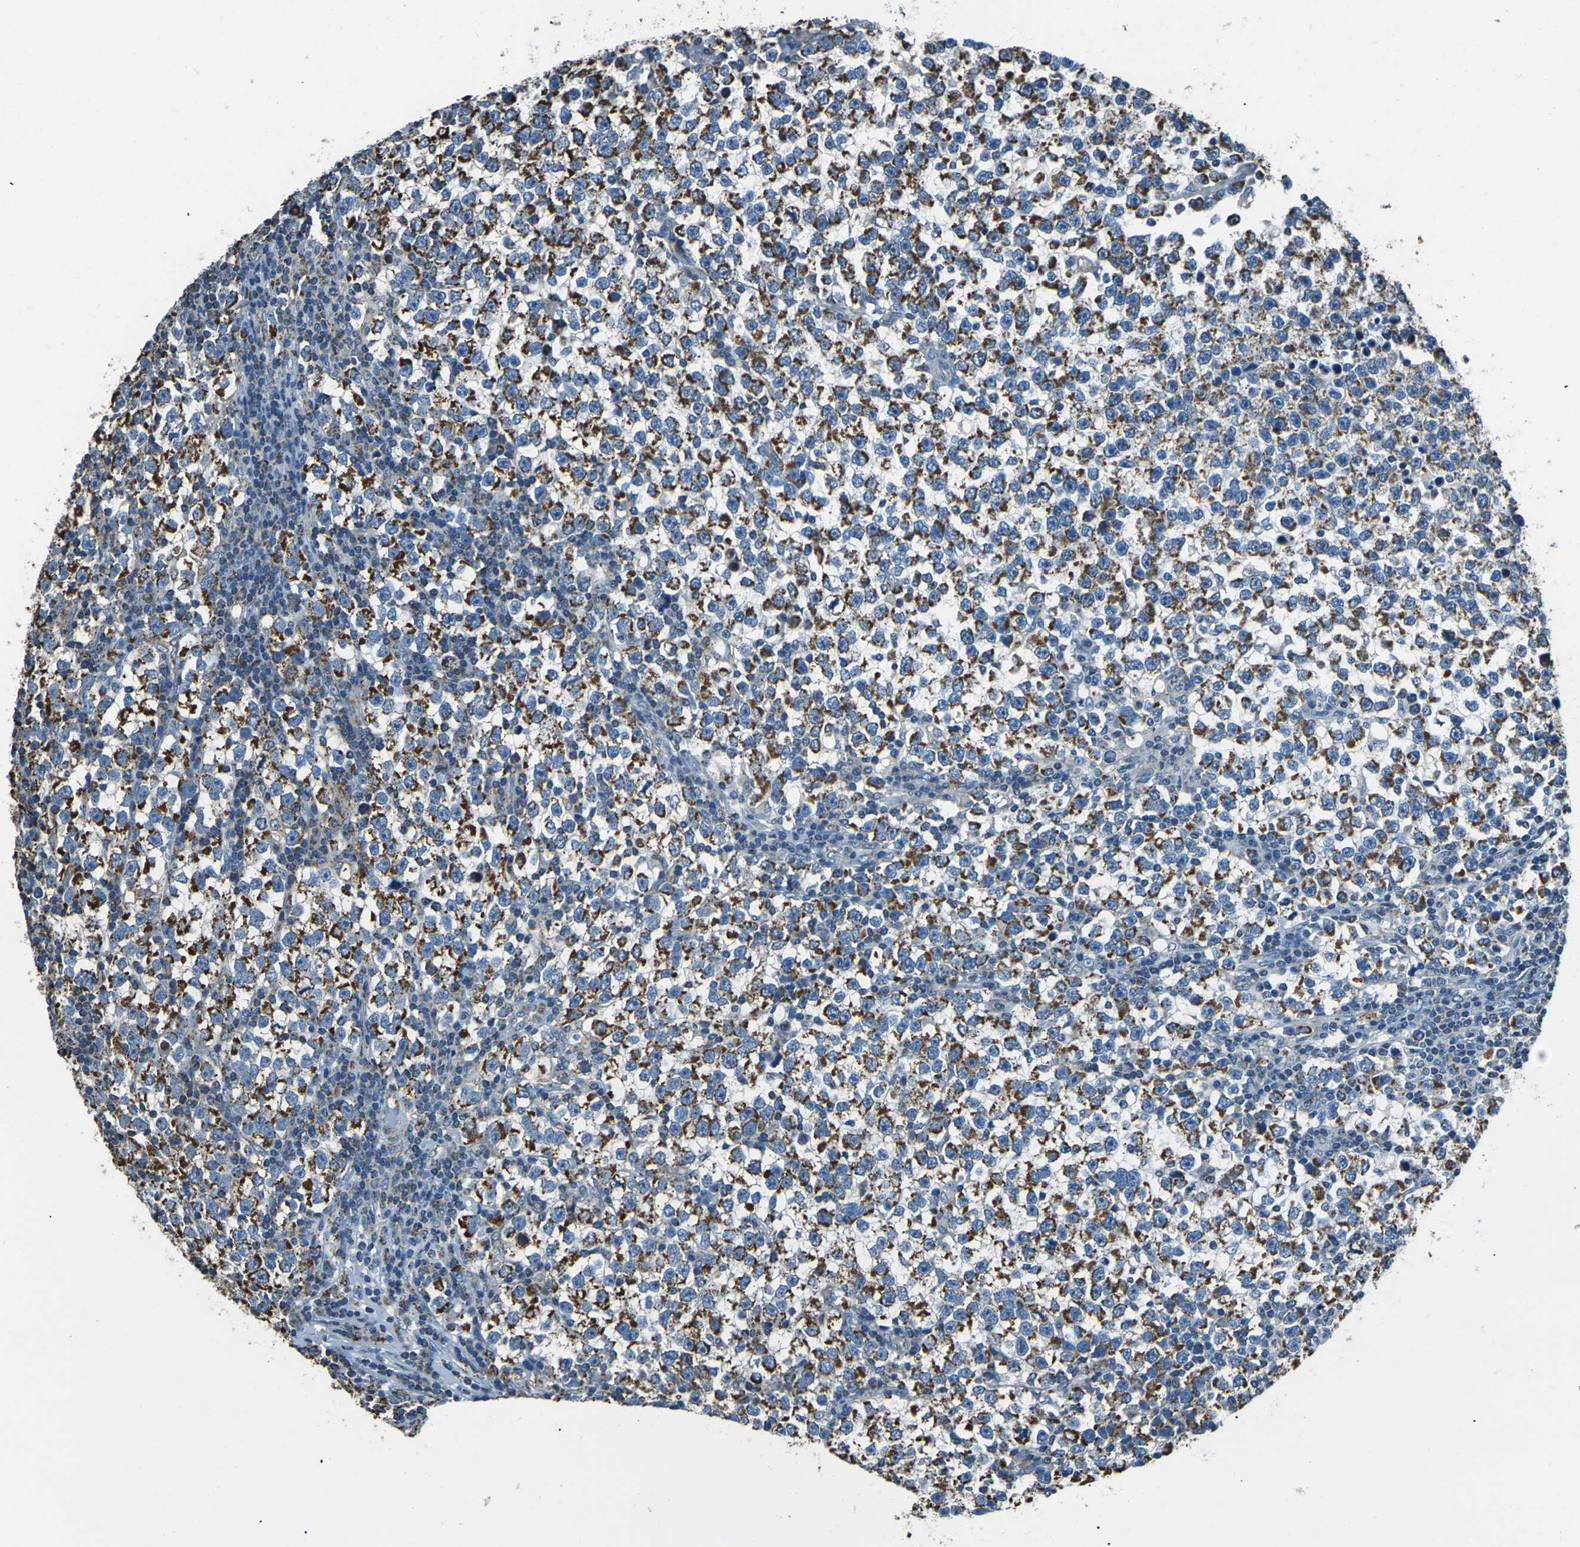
{"staining": {"intensity": "strong", "quantity": ">75%", "location": "cytoplasmic/membranous"}, "tissue": "testis cancer", "cell_type": "Tumor cells", "image_type": "cancer", "snomed": [{"axis": "morphology", "description": "Seminoma, NOS"}, {"axis": "topography", "description": "Testis"}], "caption": "Human seminoma (testis) stained with a protein marker reveals strong staining in tumor cells.", "gene": "IRF3", "patient": {"sex": "male", "age": 43}}